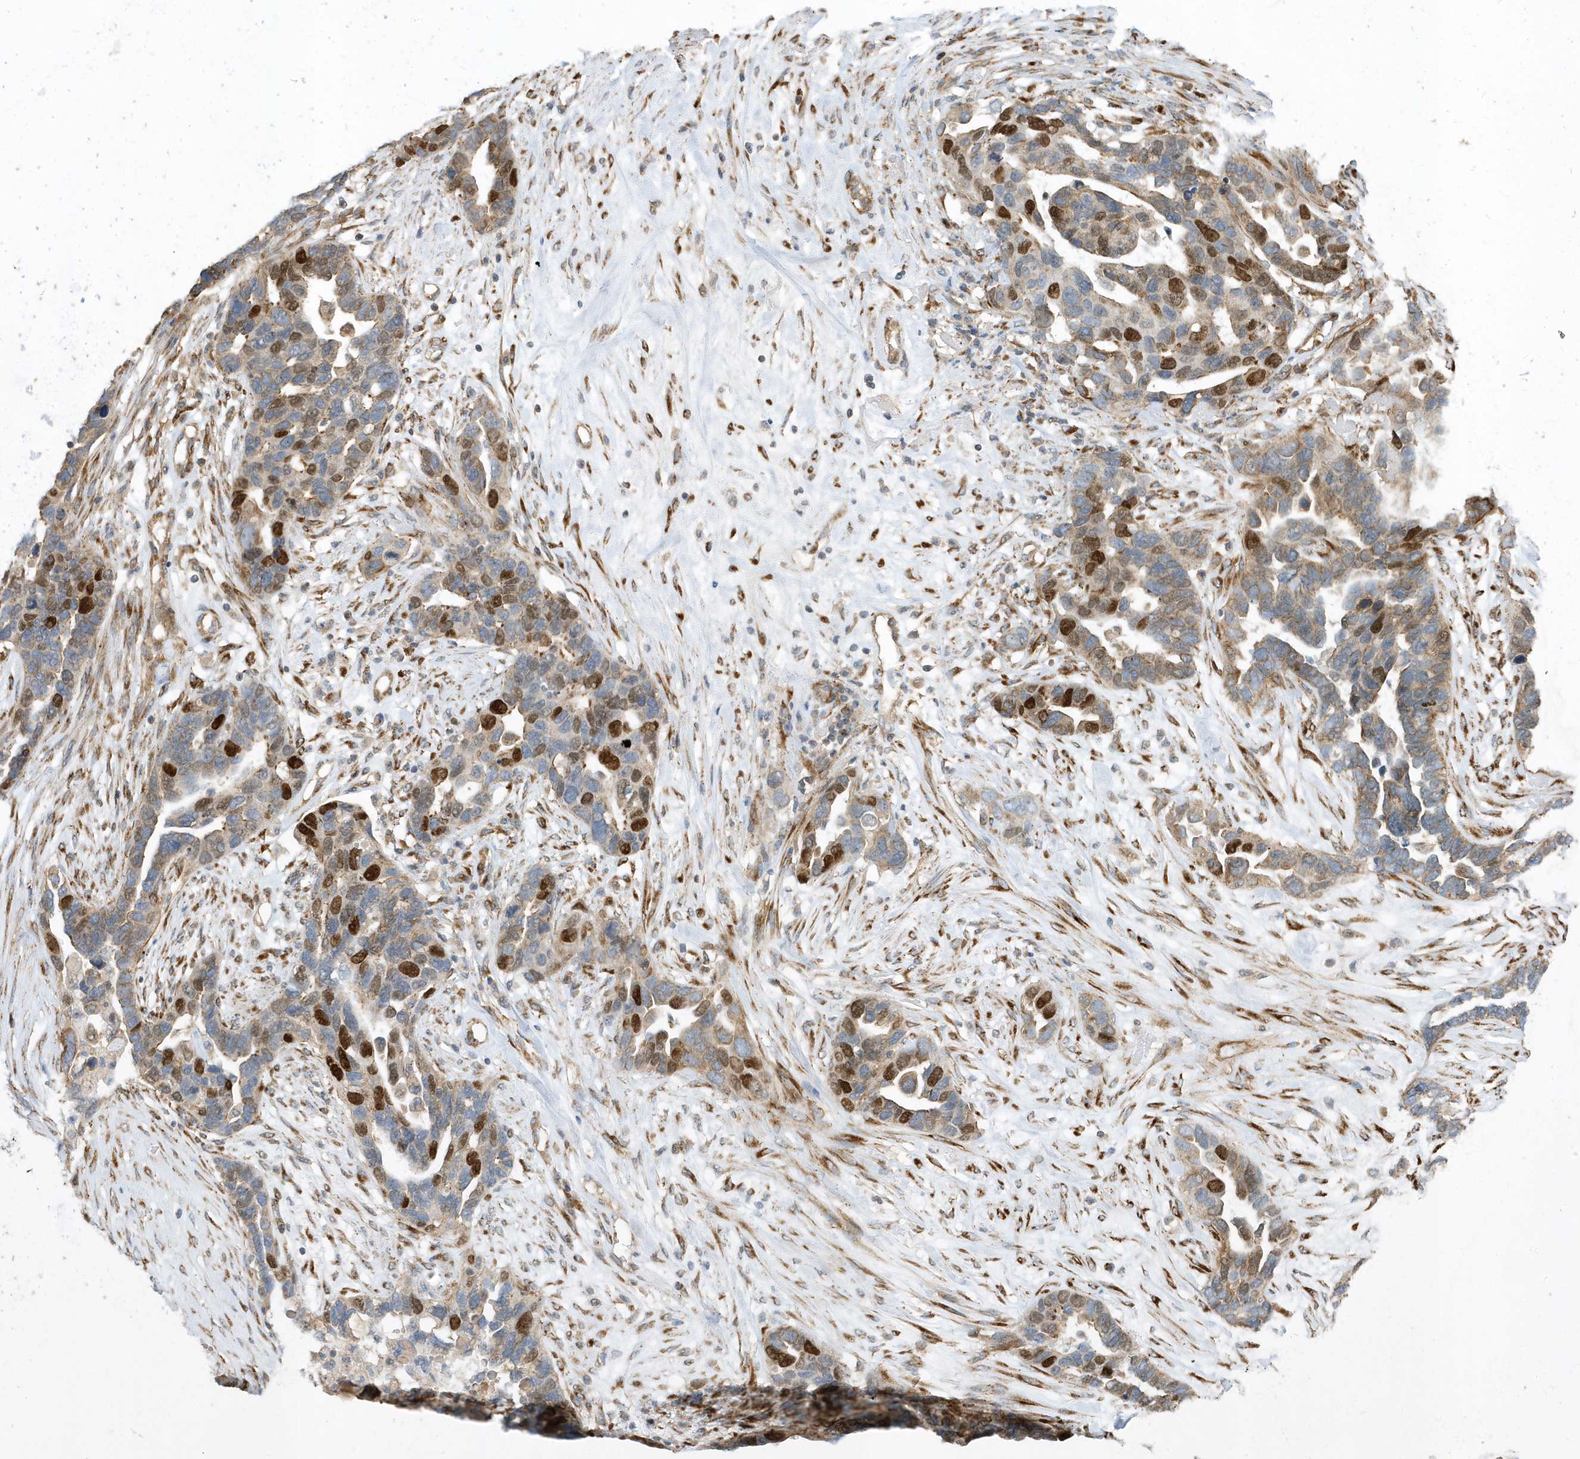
{"staining": {"intensity": "strong", "quantity": "<25%", "location": "nuclear"}, "tissue": "ovarian cancer", "cell_type": "Tumor cells", "image_type": "cancer", "snomed": [{"axis": "morphology", "description": "Cystadenocarcinoma, serous, NOS"}, {"axis": "topography", "description": "Ovary"}], "caption": "Immunohistochemistry (IHC) (DAB (3,3'-diaminobenzidine)) staining of ovarian serous cystadenocarcinoma demonstrates strong nuclear protein positivity in about <25% of tumor cells.", "gene": "HRH4", "patient": {"sex": "female", "age": 54}}